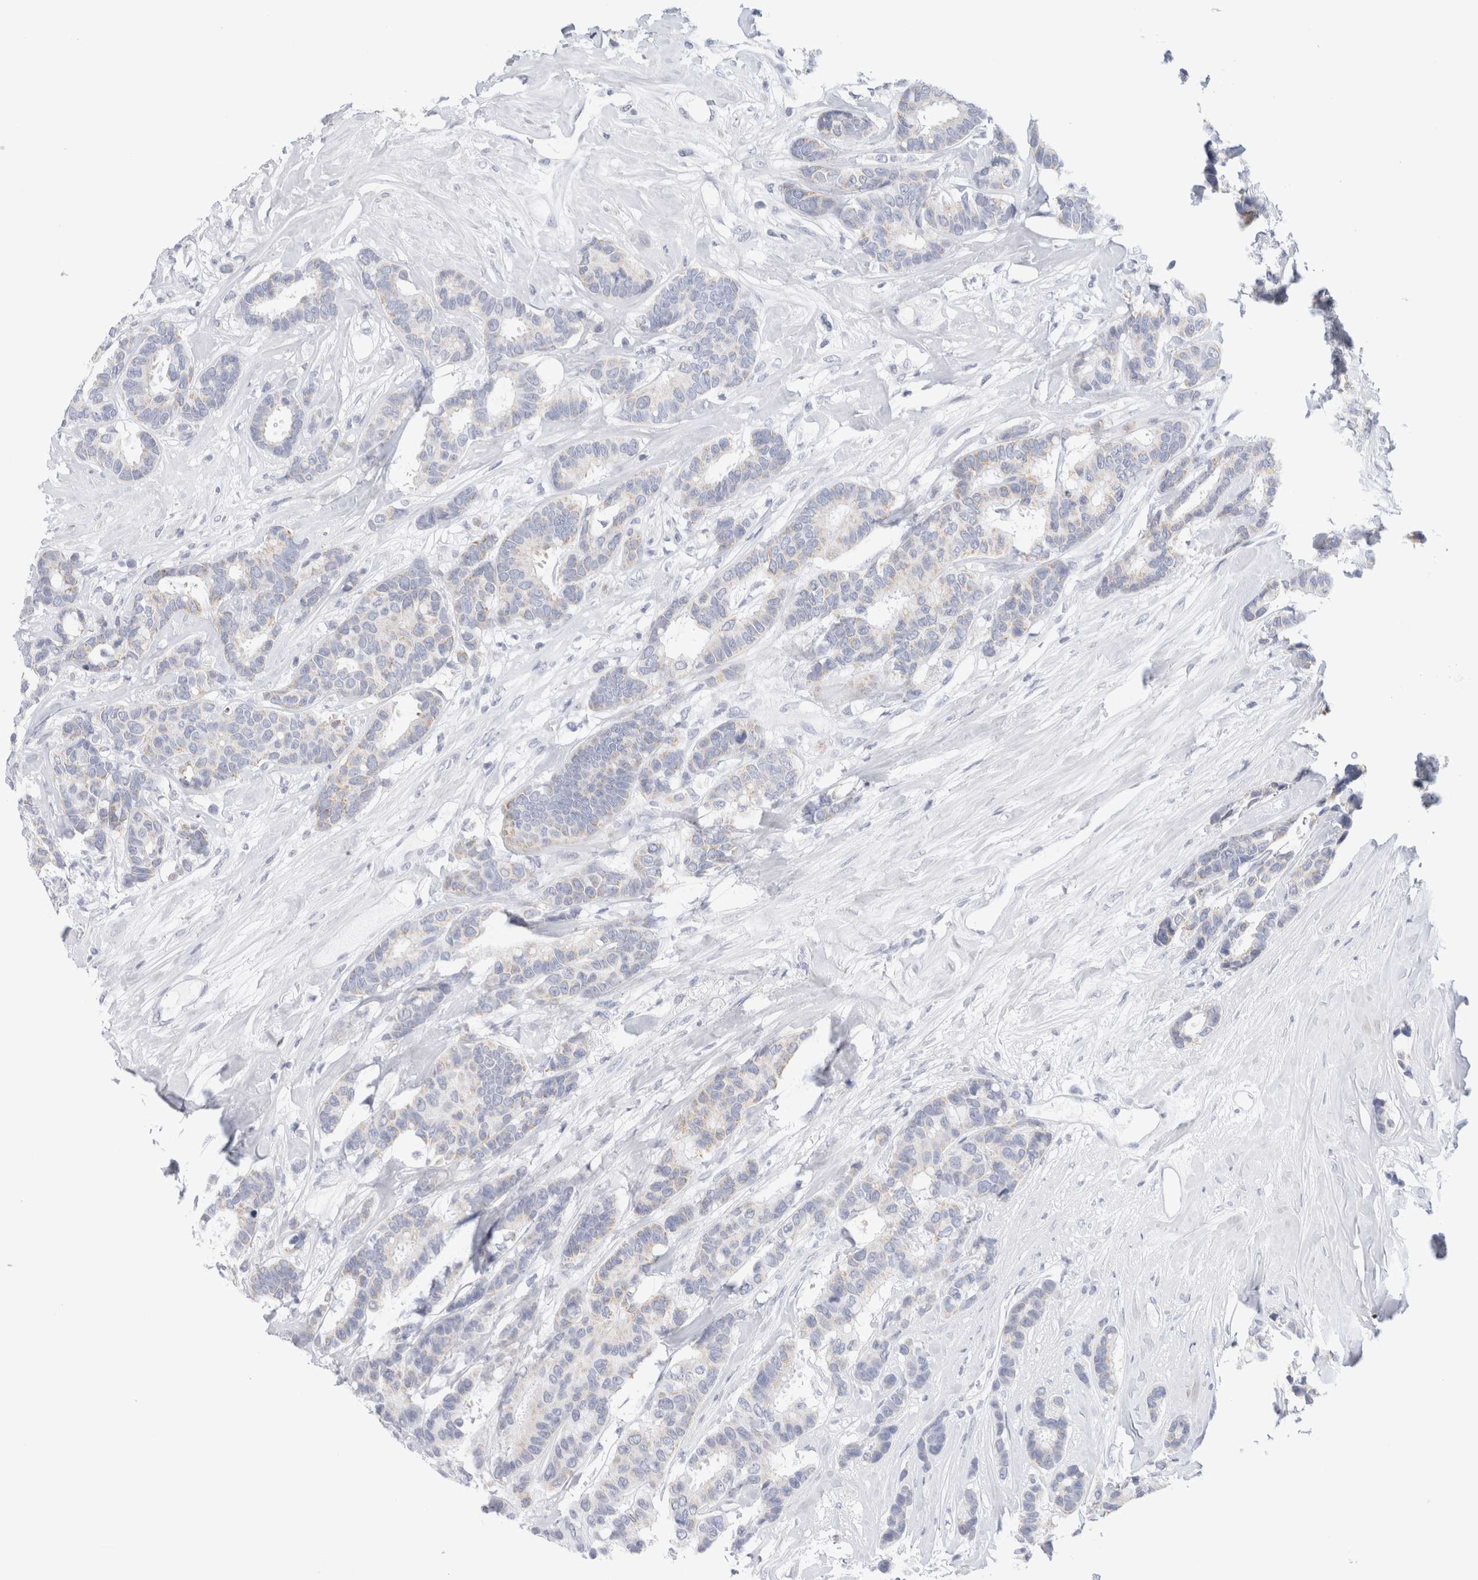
{"staining": {"intensity": "negative", "quantity": "none", "location": "none"}, "tissue": "breast cancer", "cell_type": "Tumor cells", "image_type": "cancer", "snomed": [{"axis": "morphology", "description": "Duct carcinoma"}, {"axis": "topography", "description": "Breast"}], "caption": "IHC histopathology image of neoplastic tissue: breast intraductal carcinoma stained with DAB displays no significant protein expression in tumor cells.", "gene": "ECHDC2", "patient": {"sex": "female", "age": 87}}